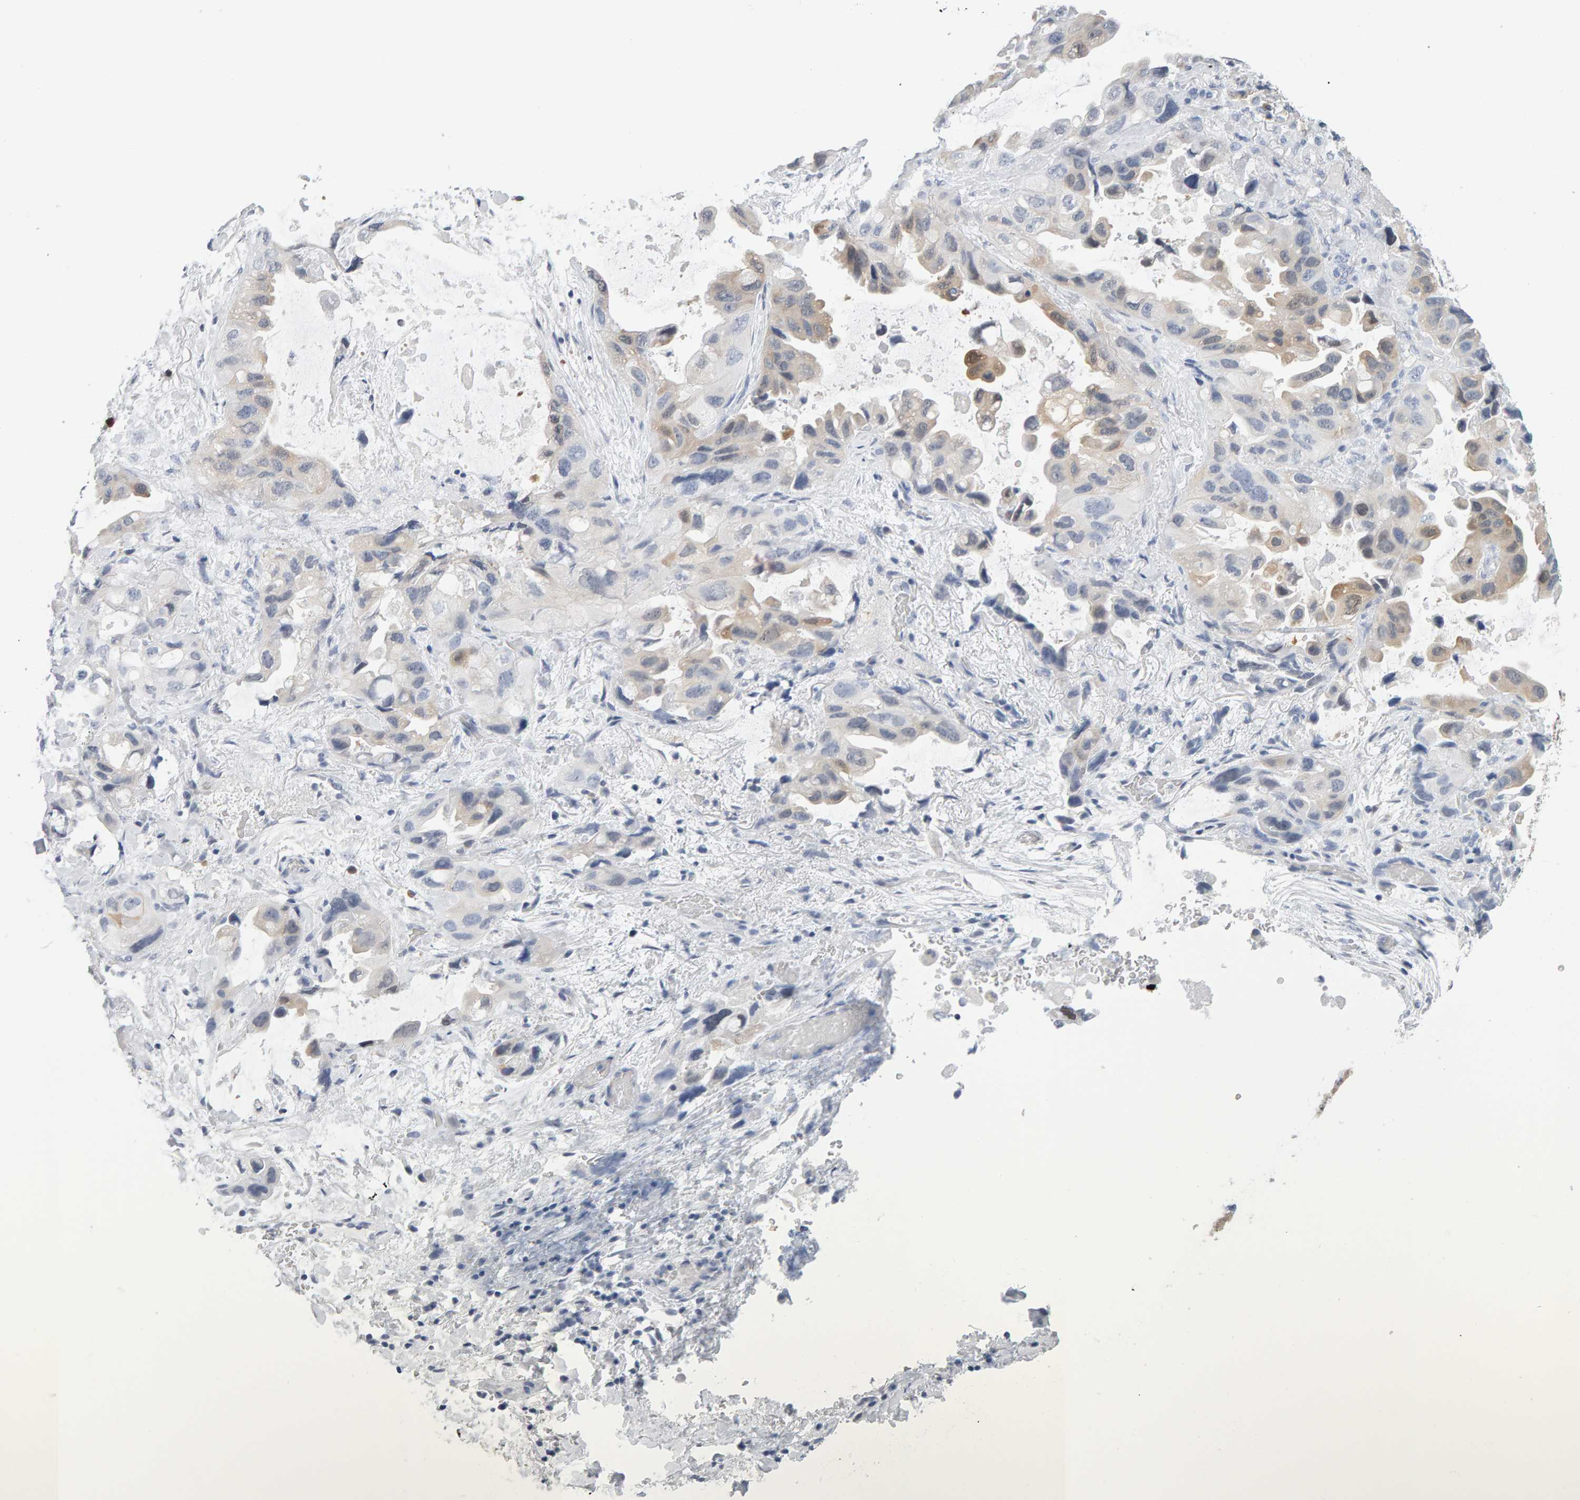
{"staining": {"intensity": "weak", "quantity": "<25%", "location": "cytoplasmic/membranous"}, "tissue": "lung cancer", "cell_type": "Tumor cells", "image_type": "cancer", "snomed": [{"axis": "morphology", "description": "Squamous cell carcinoma, NOS"}, {"axis": "topography", "description": "Lung"}], "caption": "High magnification brightfield microscopy of lung cancer (squamous cell carcinoma) stained with DAB (brown) and counterstained with hematoxylin (blue): tumor cells show no significant staining.", "gene": "CTH", "patient": {"sex": "female", "age": 73}}